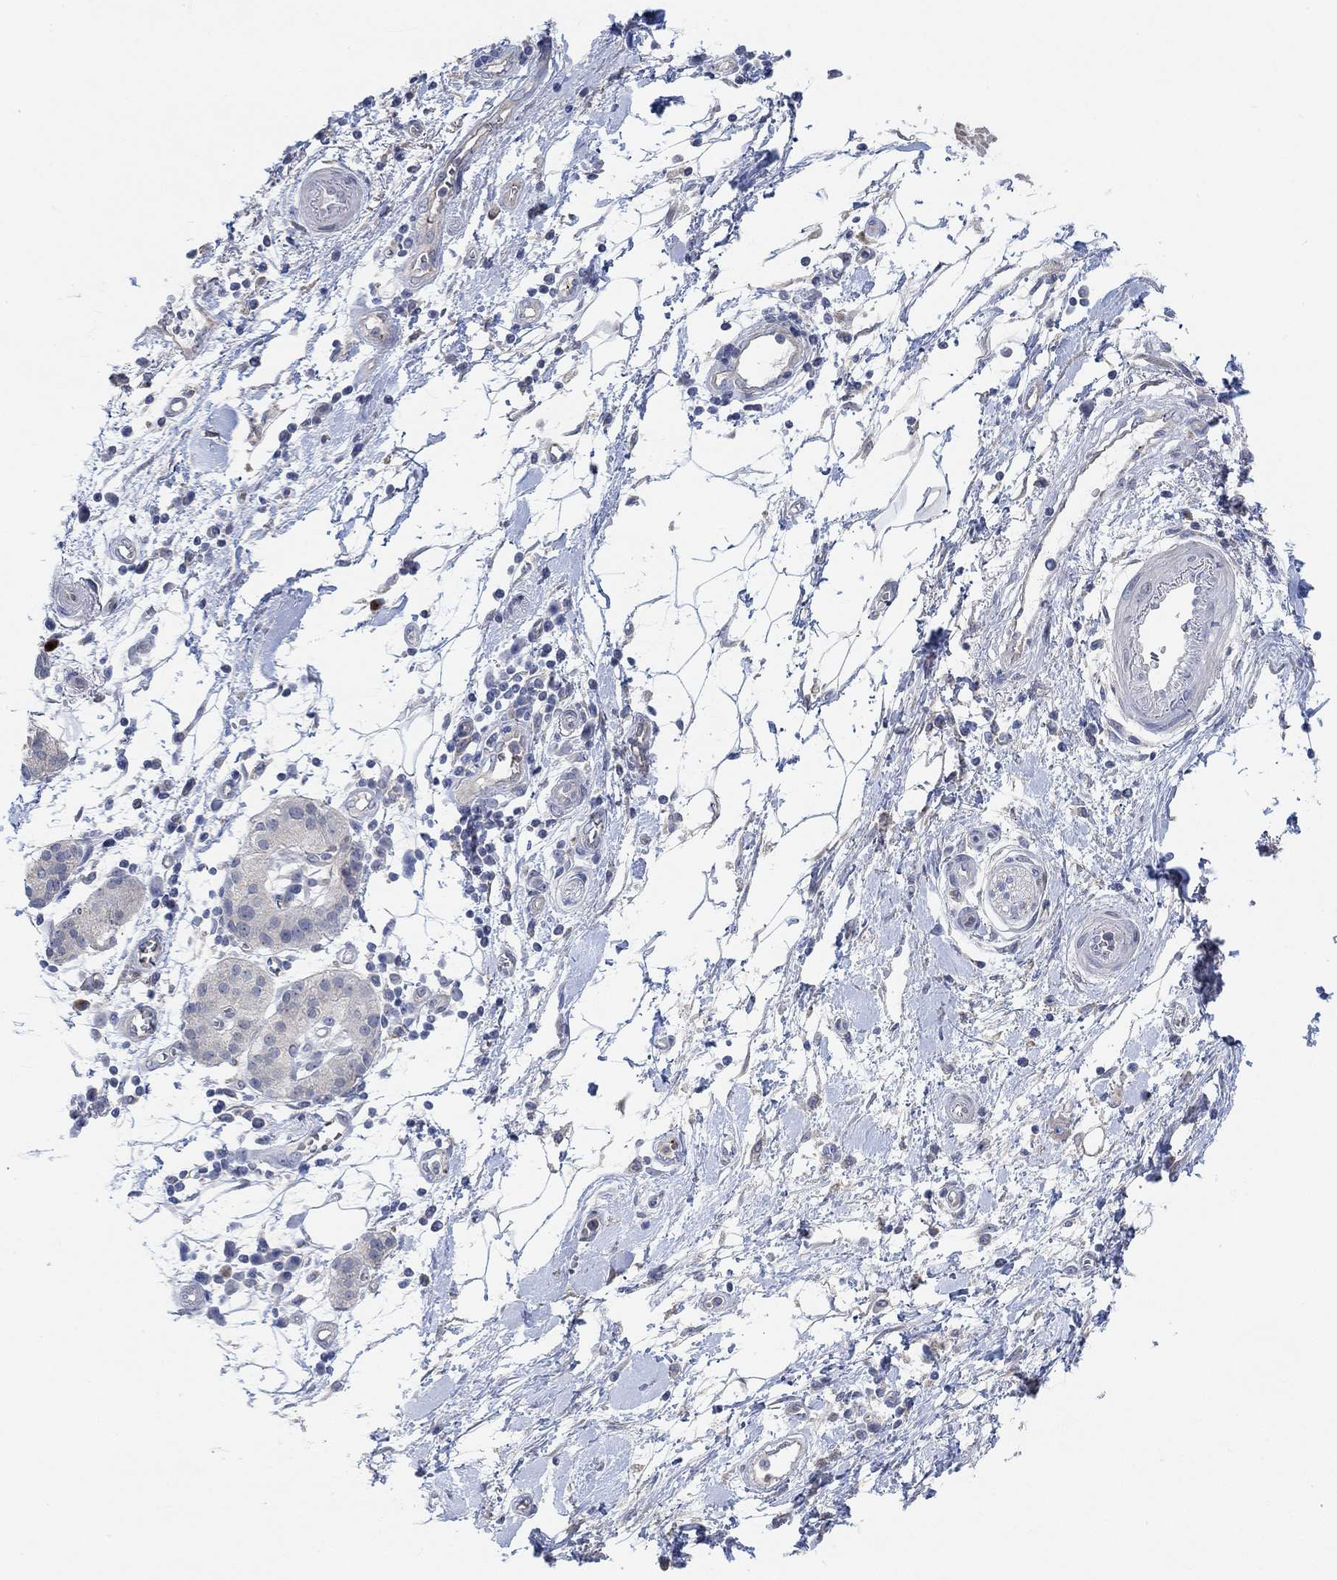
{"staining": {"intensity": "negative", "quantity": "none", "location": "none"}, "tissue": "pancreatic cancer", "cell_type": "Tumor cells", "image_type": "cancer", "snomed": [{"axis": "morphology", "description": "Adenocarcinoma, NOS"}, {"axis": "topography", "description": "Pancreas"}], "caption": "Immunohistochemistry micrograph of pancreatic adenocarcinoma stained for a protein (brown), which exhibits no positivity in tumor cells.", "gene": "PMFBP1", "patient": {"sex": "male", "age": 72}}